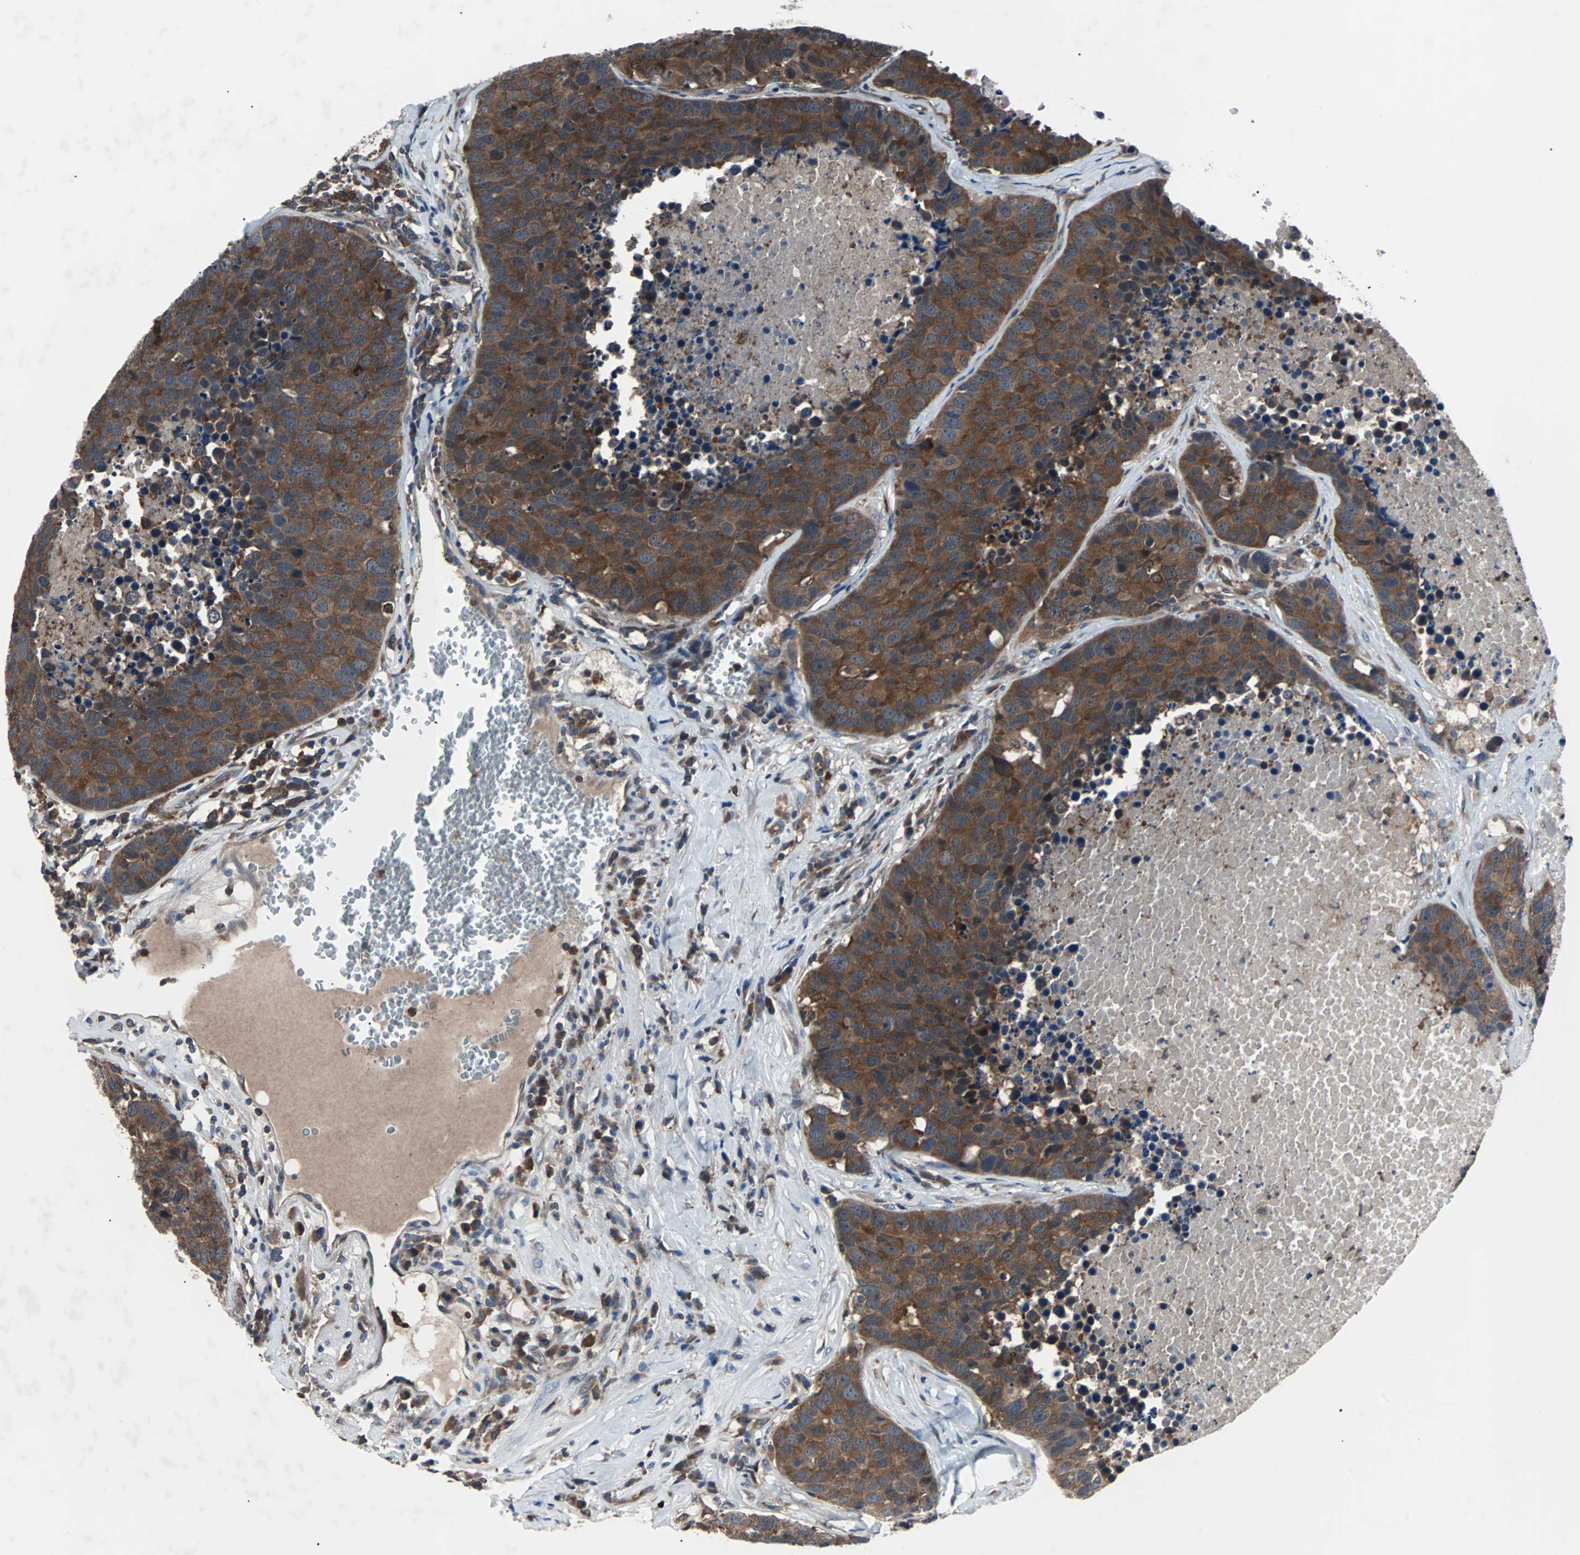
{"staining": {"intensity": "moderate", "quantity": ">75%", "location": "cytoplasmic/membranous"}, "tissue": "carcinoid", "cell_type": "Tumor cells", "image_type": "cancer", "snomed": [{"axis": "morphology", "description": "Carcinoid, malignant, NOS"}, {"axis": "topography", "description": "Lung"}], "caption": "Immunohistochemical staining of carcinoid demonstrates medium levels of moderate cytoplasmic/membranous staining in about >75% of tumor cells.", "gene": "PAK1", "patient": {"sex": "male", "age": 60}}